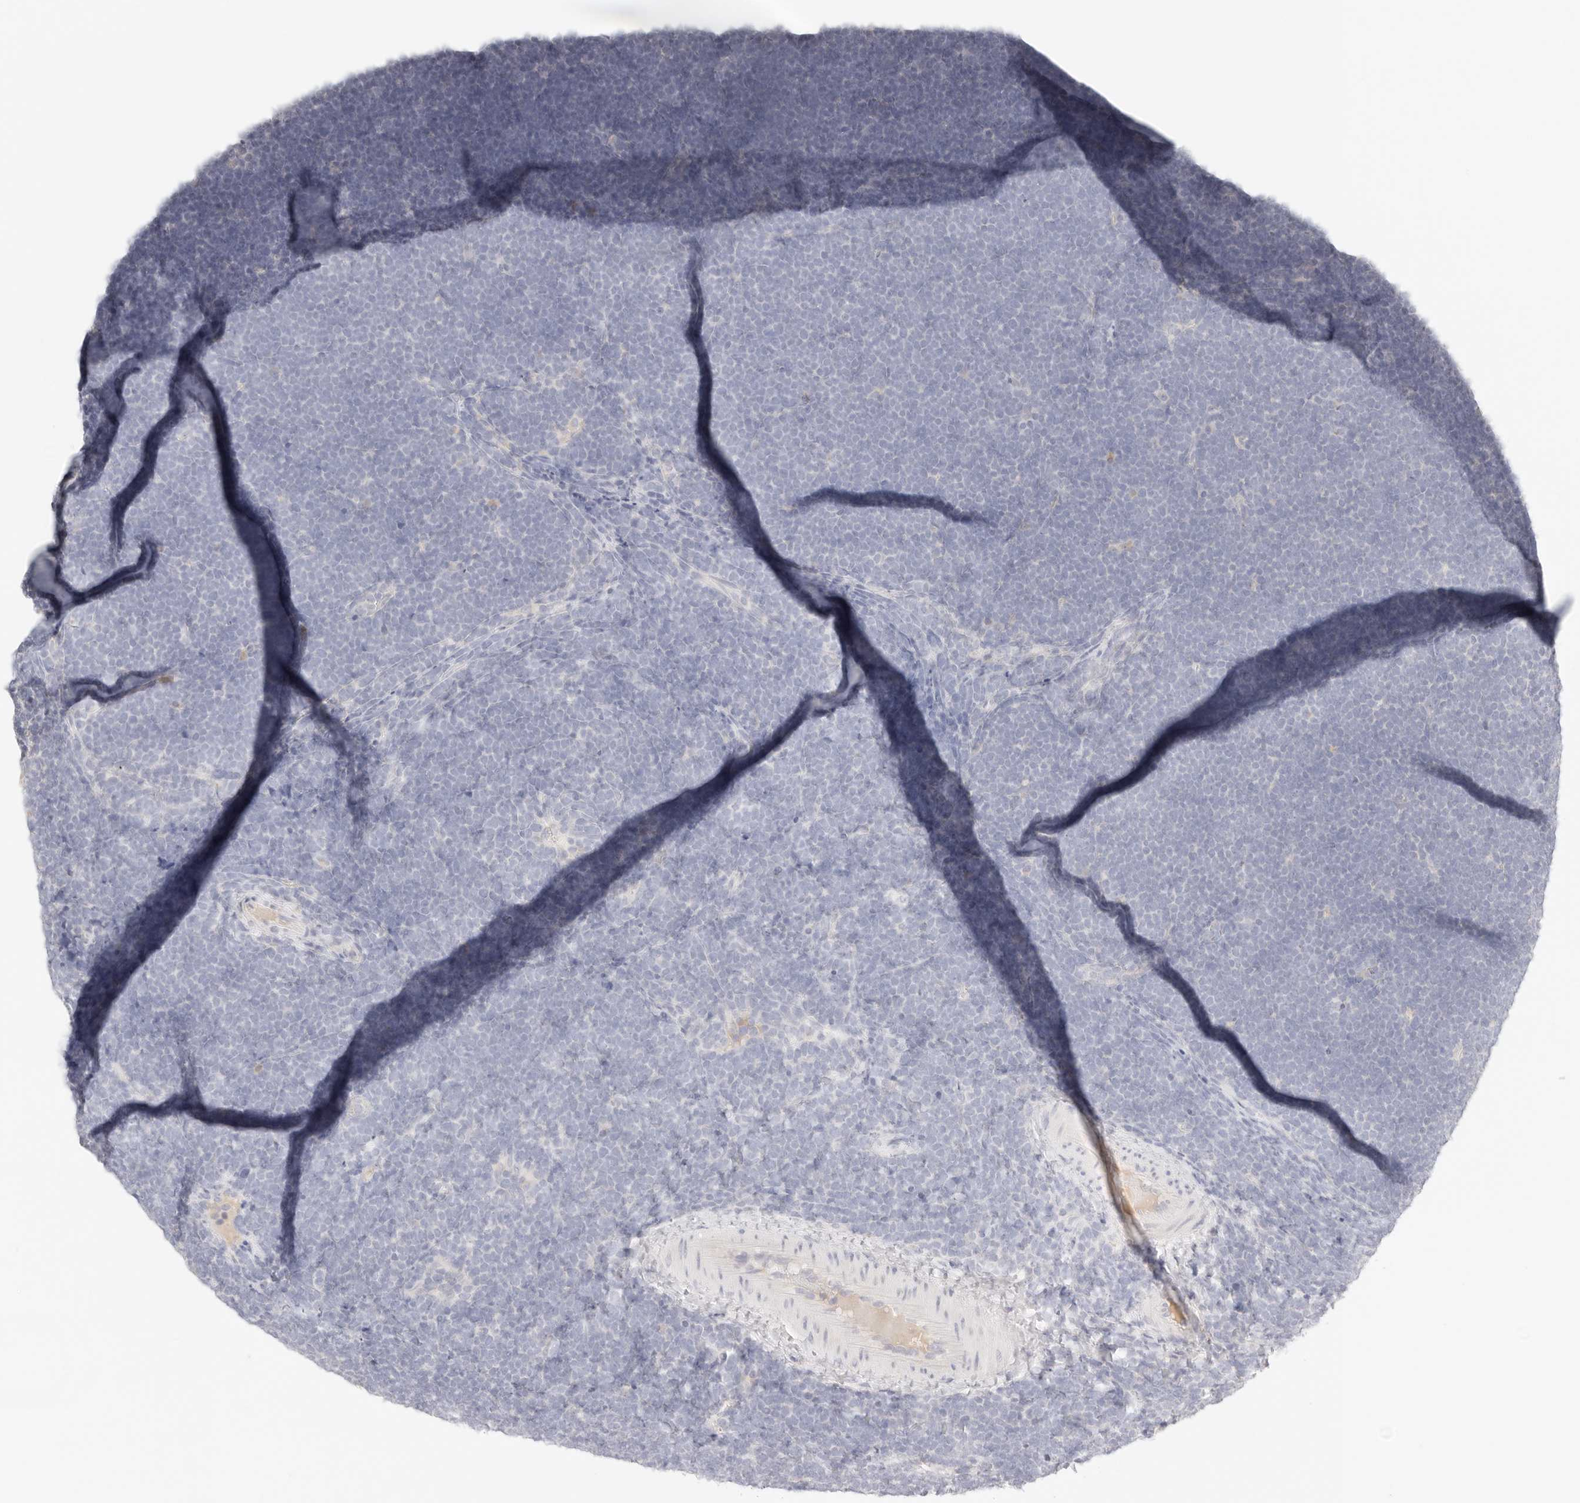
{"staining": {"intensity": "negative", "quantity": "none", "location": "none"}, "tissue": "lymphoma", "cell_type": "Tumor cells", "image_type": "cancer", "snomed": [{"axis": "morphology", "description": "Malignant lymphoma, non-Hodgkin's type, High grade"}, {"axis": "topography", "description": "Lymph node"}], "caption": "DAB immunohistochemical staining of high-grade malignant lymphoma, non-Hodgkin's type displays no significant positivity in tumor cells.", "gene": "CEP120", "patient": {"sex": "male", "age": 13}}